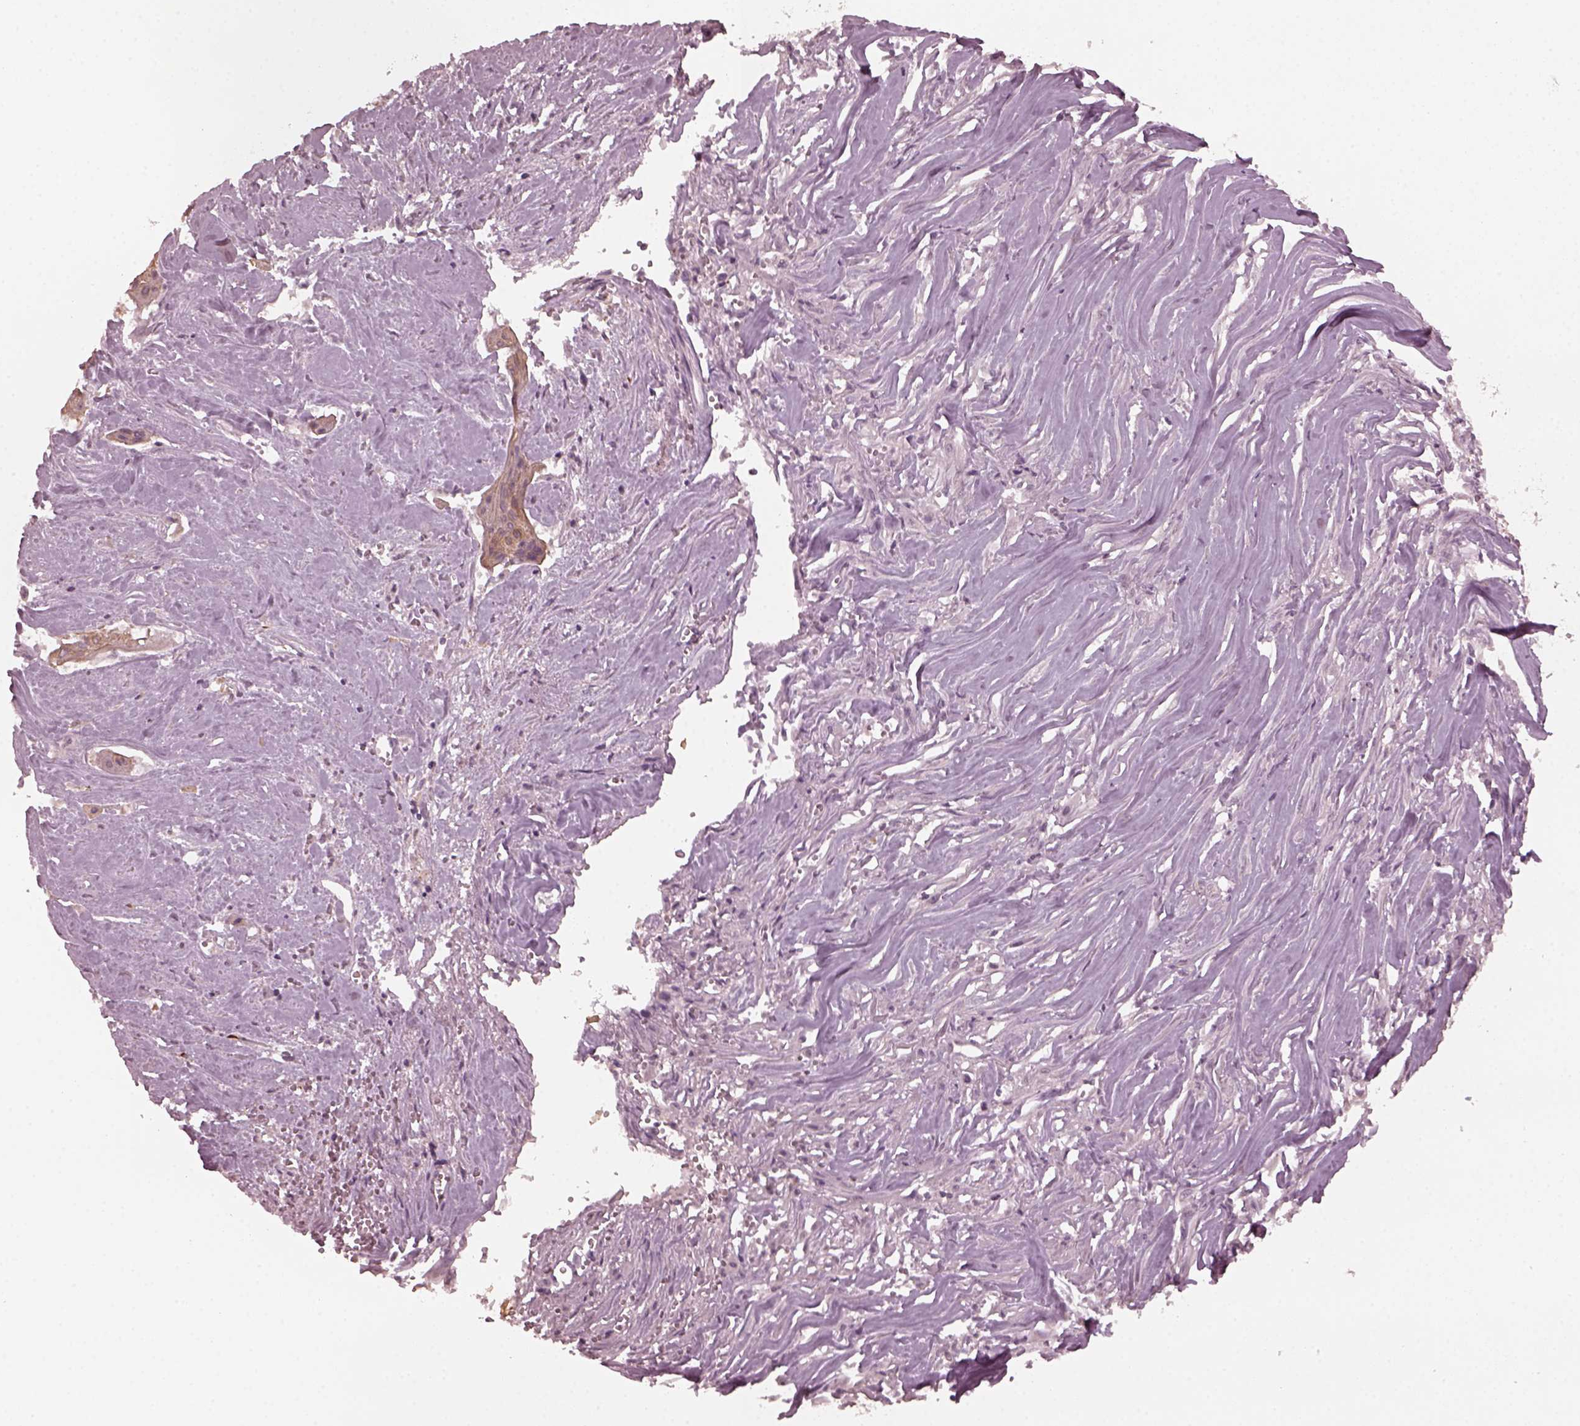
{"staining": {"intensity": "moderate", "quantity": ">75%", "location": "cytoplasmic/membranous"}, "tissue": "cervical cancer", "cell_type": "Tumor cells", "image_type": "cancer", "snomed": [{"axis": "morphology", "description": "Squamous cell carcinoma, NOS"}, {"axis": "topography", "description": "Cervix"}], "caption": "Human cervical cancer stained with a brown dye displays moderate cytoplasmic/membranous positive expression in about >75% of tumor cells.", "gene": "KRT79", "patient": {"sex": "female", "age": 49}}